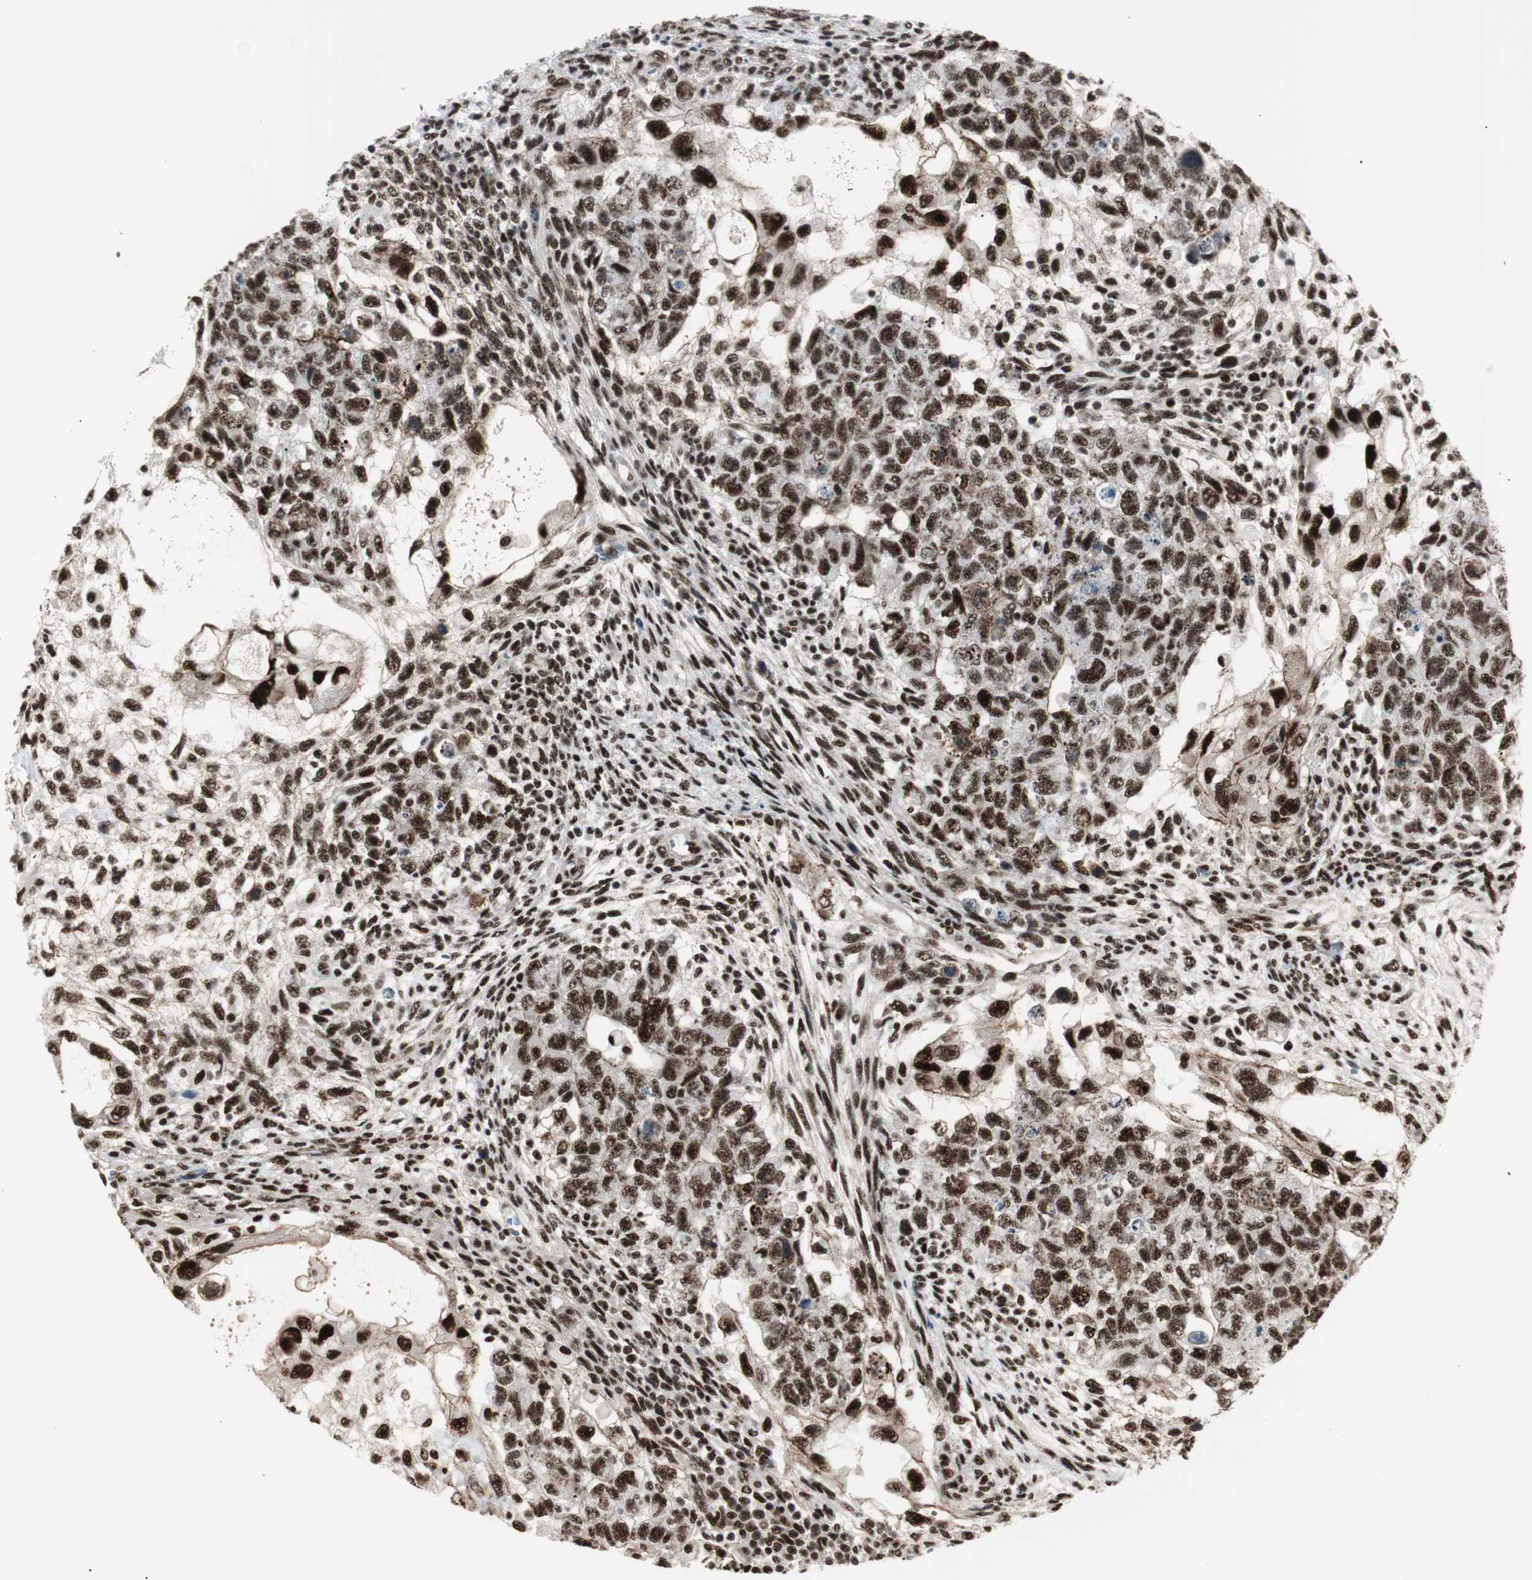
{"staining": {"intensity": "strong", "quantity": ">75%", "location": "nuclear"}, "tissue": "testis cancer", "cell_type": "Tumor cells", "image_type": "cancer", "snomed": [{"axis": "morphology", "description": "Normal tissue, NOS"}, {"axis": "morphology", "description": "Carcinoma, Embryonal, NOS"}, {"axis": "topography", "description": "Testis"}], "caption": "This is an image of IHC staining of testis cancer, which shows strong positivity in the nuclear of tumor cells.", "gene": "HEXIM1", "patient": {"sex": "male", "age": 36}}